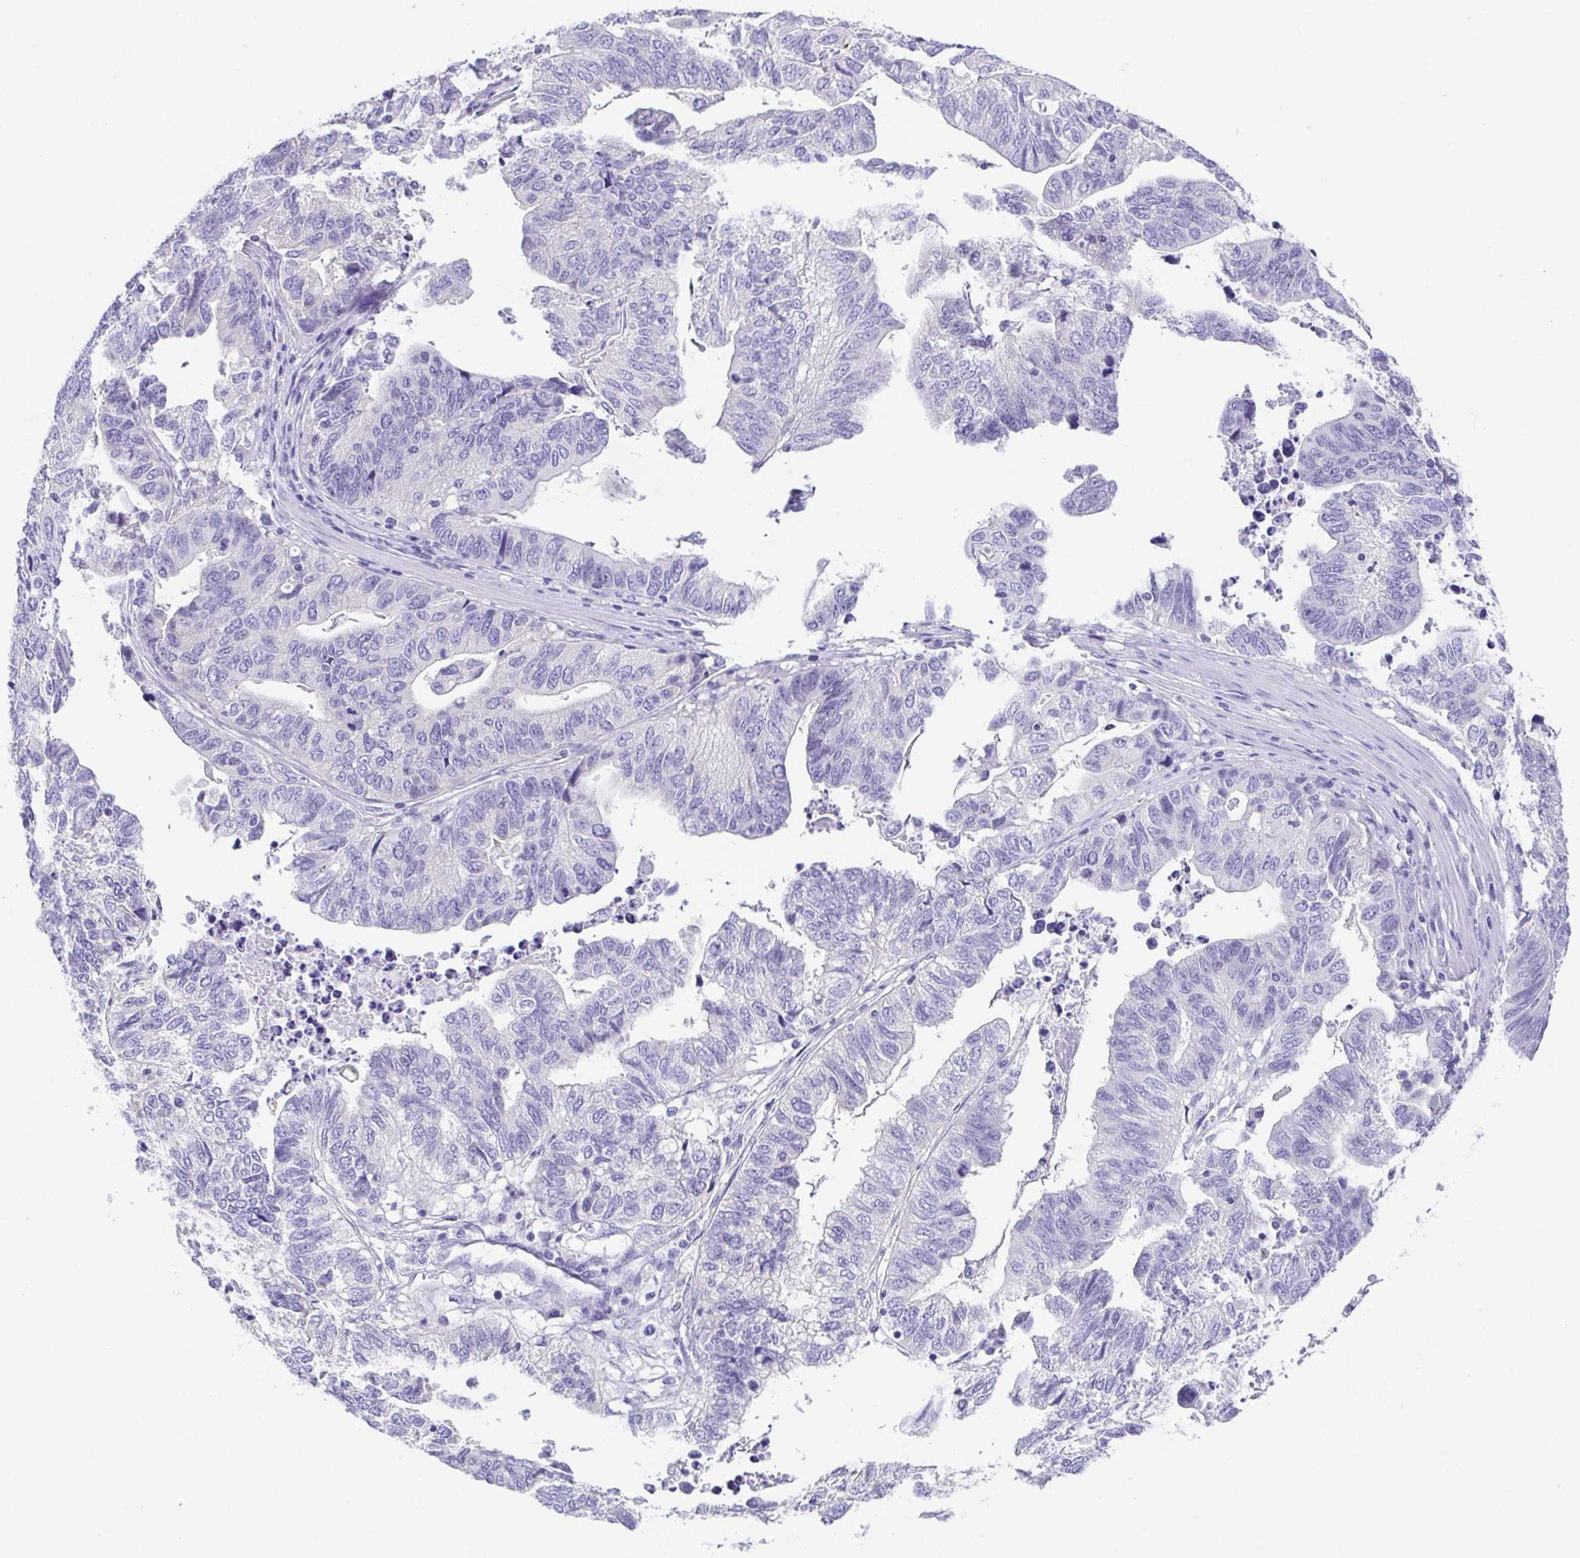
{"staining": {"intensity": "negative", "quantity": "none", "location": "none"}, "tissue": "stomach cancer", "cell_type": "Tumor cells", "image_type": "cancer", "snomed": [{"axis": "morphology", "description": "Adenocarcinoma, NOS"}, {"axis": "topography", "description": "Stomach, upper"}], "caption": "Immunohistochemical staining of stomach adenocarcinoma shows no significant staining in tumor cells.", "gene": "LUZP4", "patient": {"sex": "female", "age": 67}}